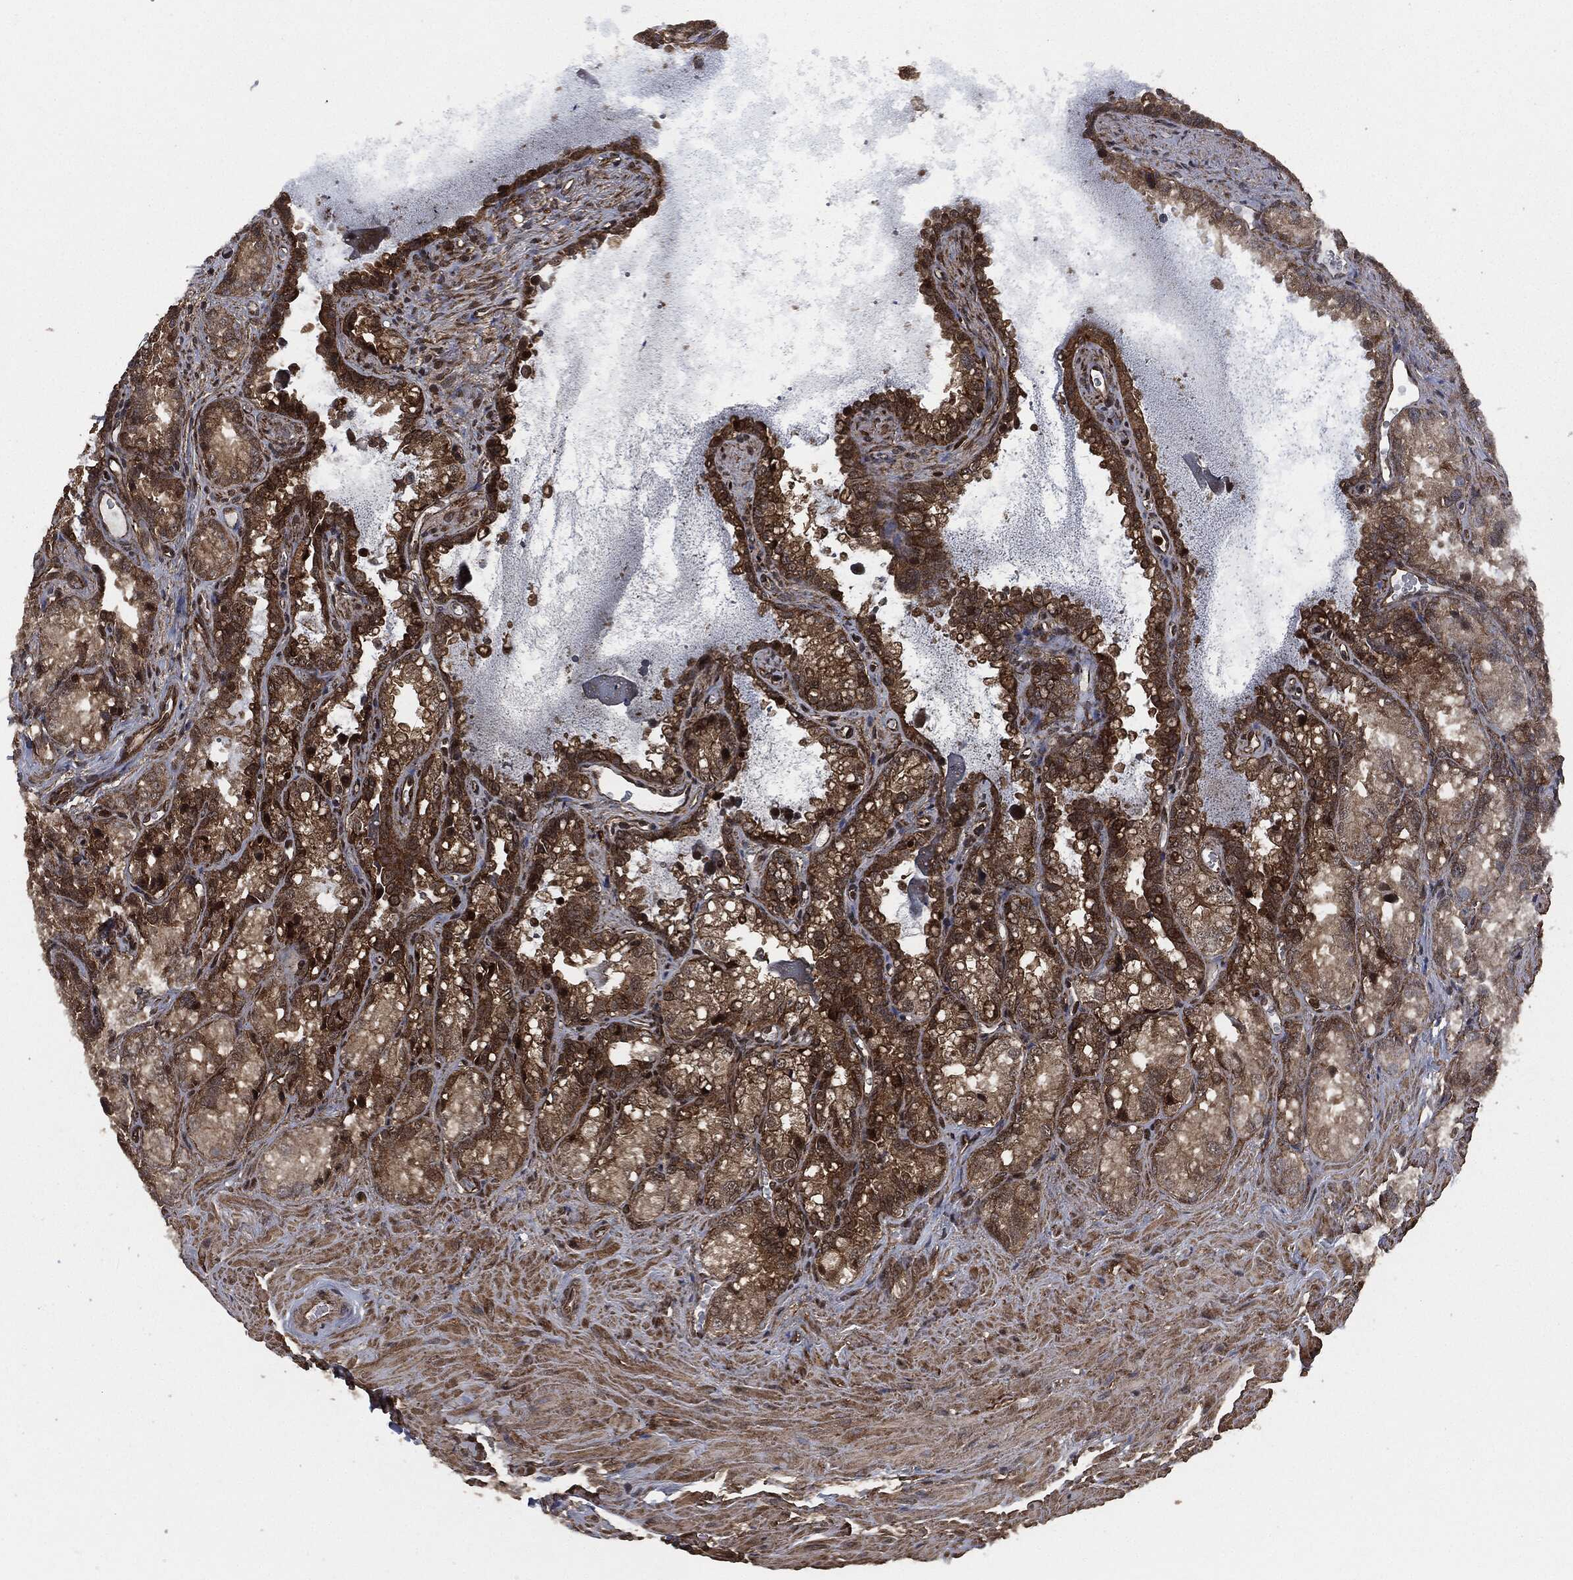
{"staining": {"intensity": "strong", "quantity": ">75%", "location": "cytoplasmic/membranous"}, "tissue": "seminal vesicle", "cell_type": "Glandular cells", "image_type": "normal", "snomed": [{"axis": "morphology", "description": "Normal tissue, NOS"}, {"axis": "topography", "description": "Seminal veicle"}], "caption": "Protein expression analysis of normal human seminal vesicle reveals strong cytoplasmic/membranous expression in about >75% of glandular cells. (DAB (3,3'-diaminobenzidine) IHC, brown staining for protein, blue staining for nuclei).", "gene": "HRAS", "patient": {"sex": "male", "age": 68}}